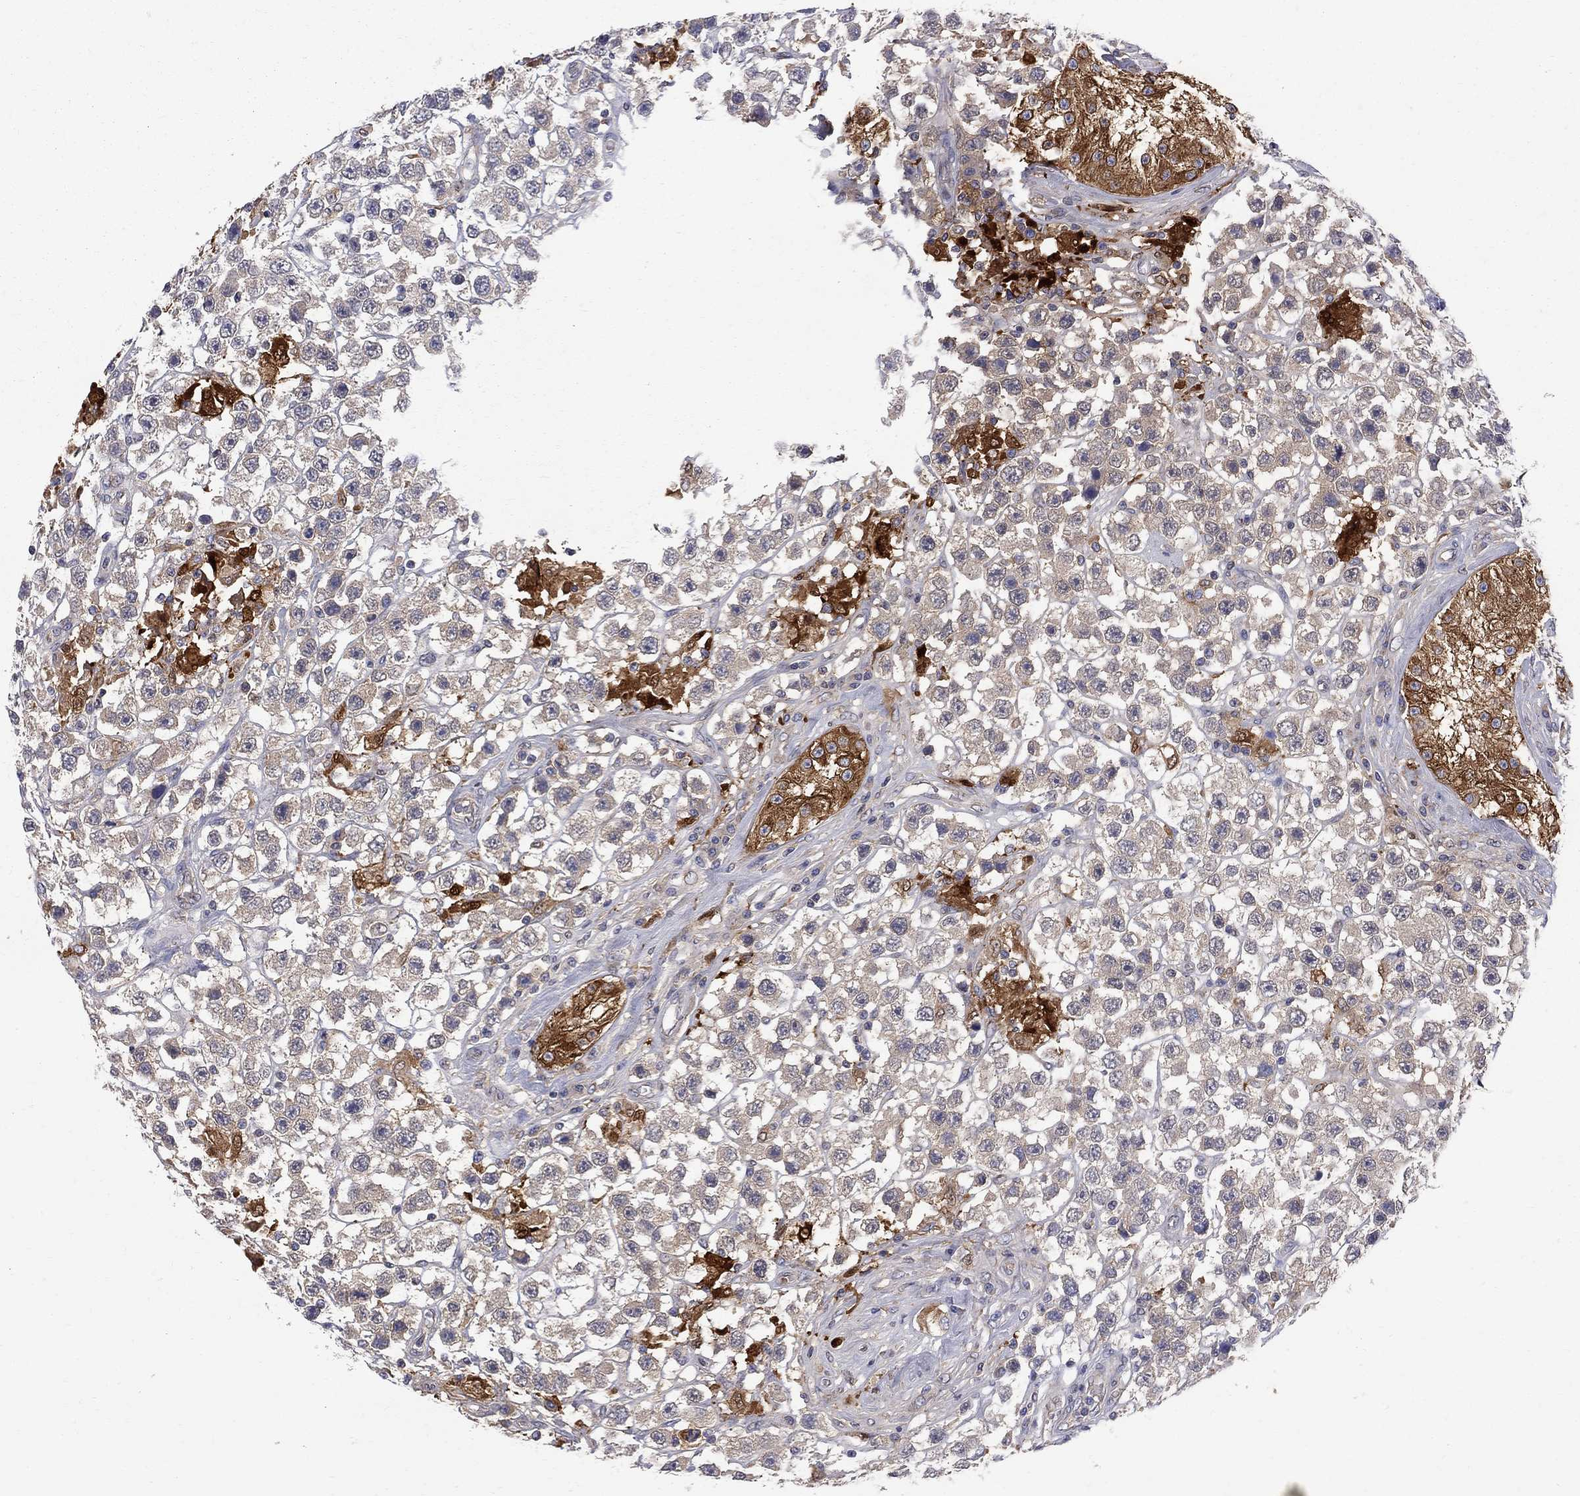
{"staining": {"intensity": "weak", "quantity": "25%-75%", "location": "cytoplasmic/membranous"}, "tissue": "testis cancer", "cell_type": "Tumor cells", "image_type": "cancer", "snomed": [{"axis": "morphology", "description": "Seminoma, NOS"}, {"axis": "topography", "description": "Testis"}], "caption": "Testis cancer was stained to show a protein in brown. There is low levels of weak cytoplasmic/membranous staining in about 25%-75% of tumor cells.", "gene": "MTHFR", "patient": {"sex": "male", "age": 45}}